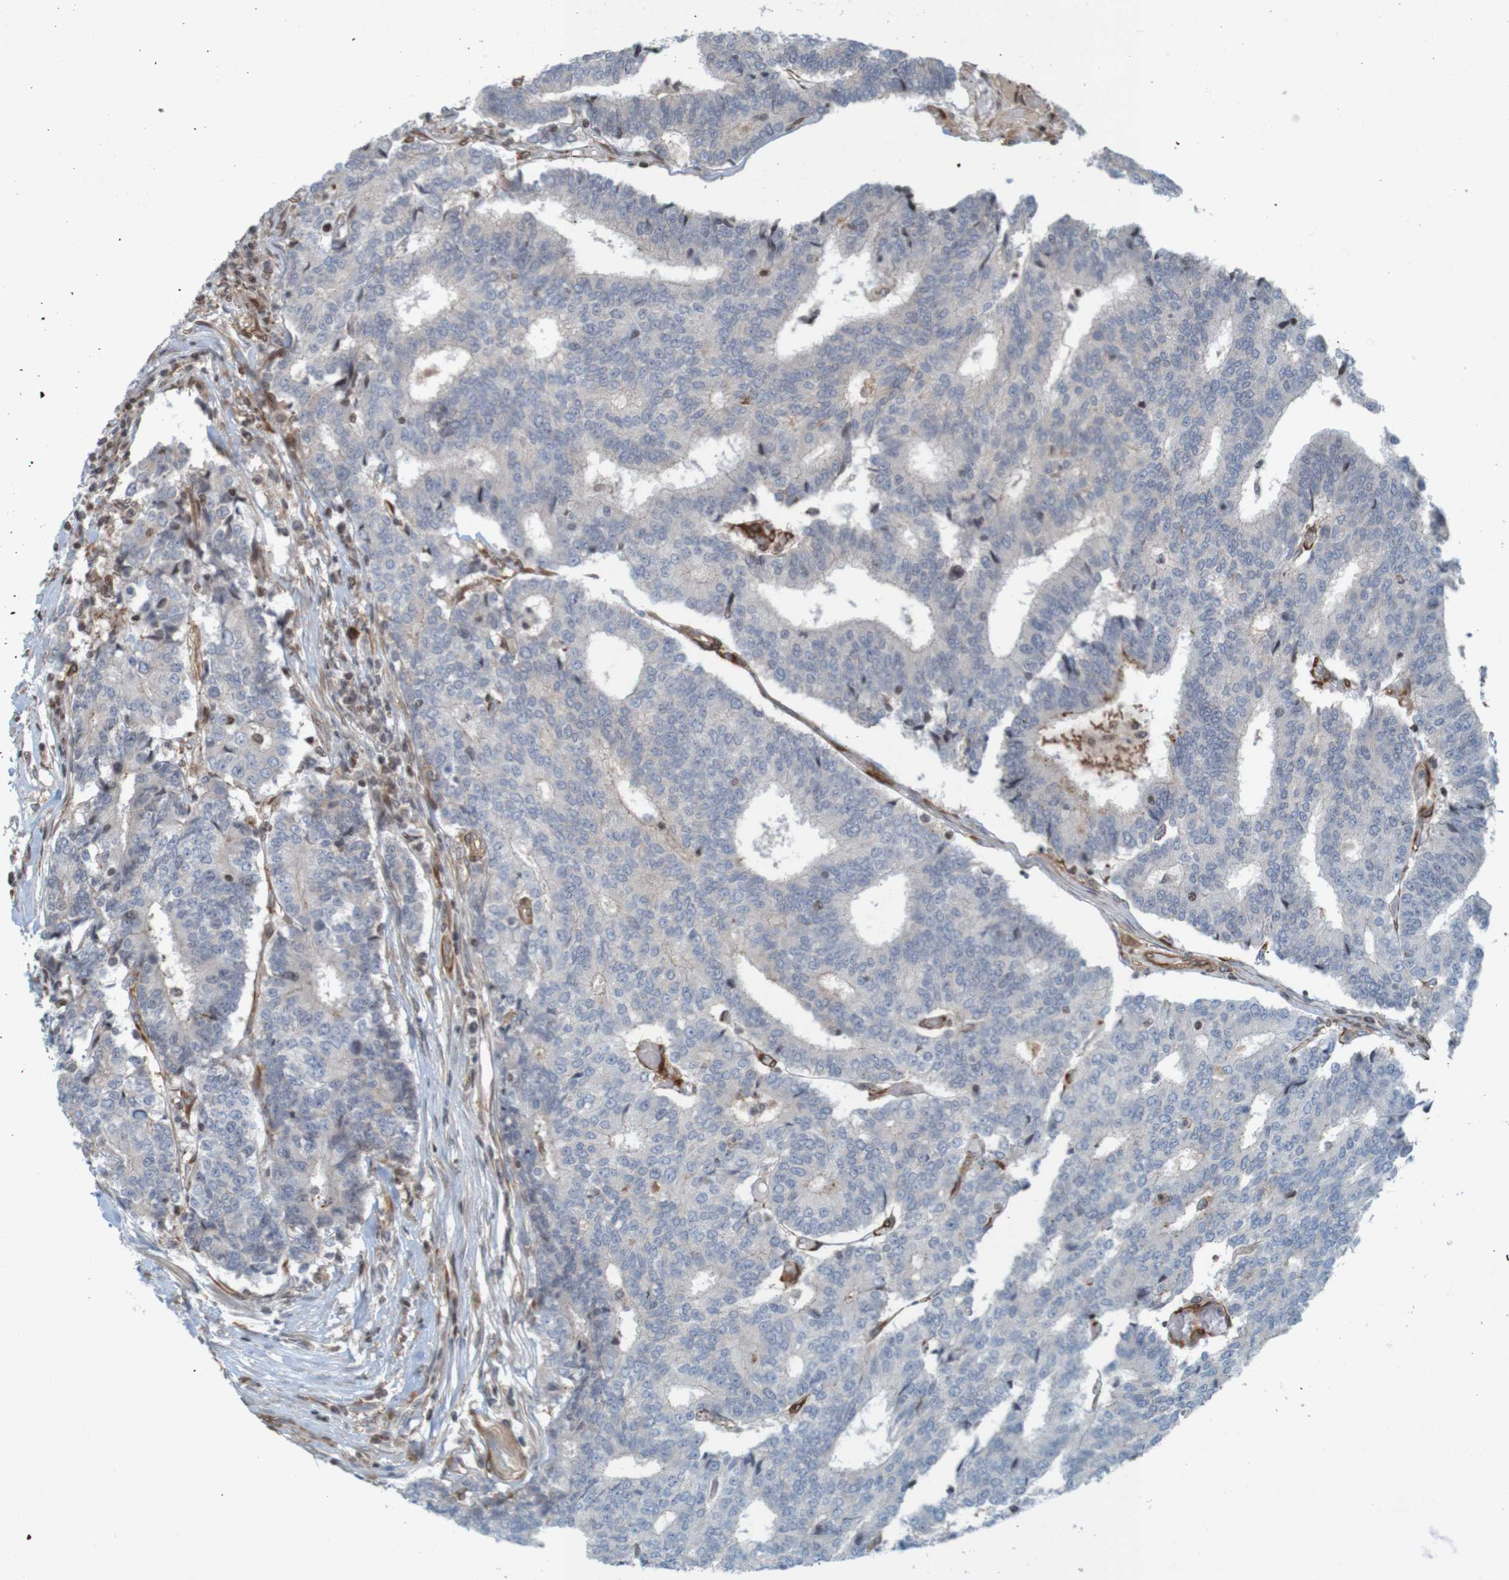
{"staining": {"intensity": "negative", "quantity": "none", "location": "none"}, "tissue": "prostate cancer", "cell_type": "Tumor cells", "image_type": "cancer", "snomed": [{"axis": "morphology", "description": "Normal tissue, NOS"}, {"axis": "morphology", "description": "Adenocarcinoma, High grade"}, {"axis": "topography", "description": "Prostate"}, {"axis": "topography", "description": "Seminal veicle"}], "caption": "A histopathology image of adenocarcinoma (high-grade) (prostate) stained for a protein shows no brown staining in tumor cells. (DAB immunohistochemistry (IHC) visualized using brightfield microscopy, high magnification).", "gene": "GUCY1A1", "patient": {"sex": "male", "age": 55}}